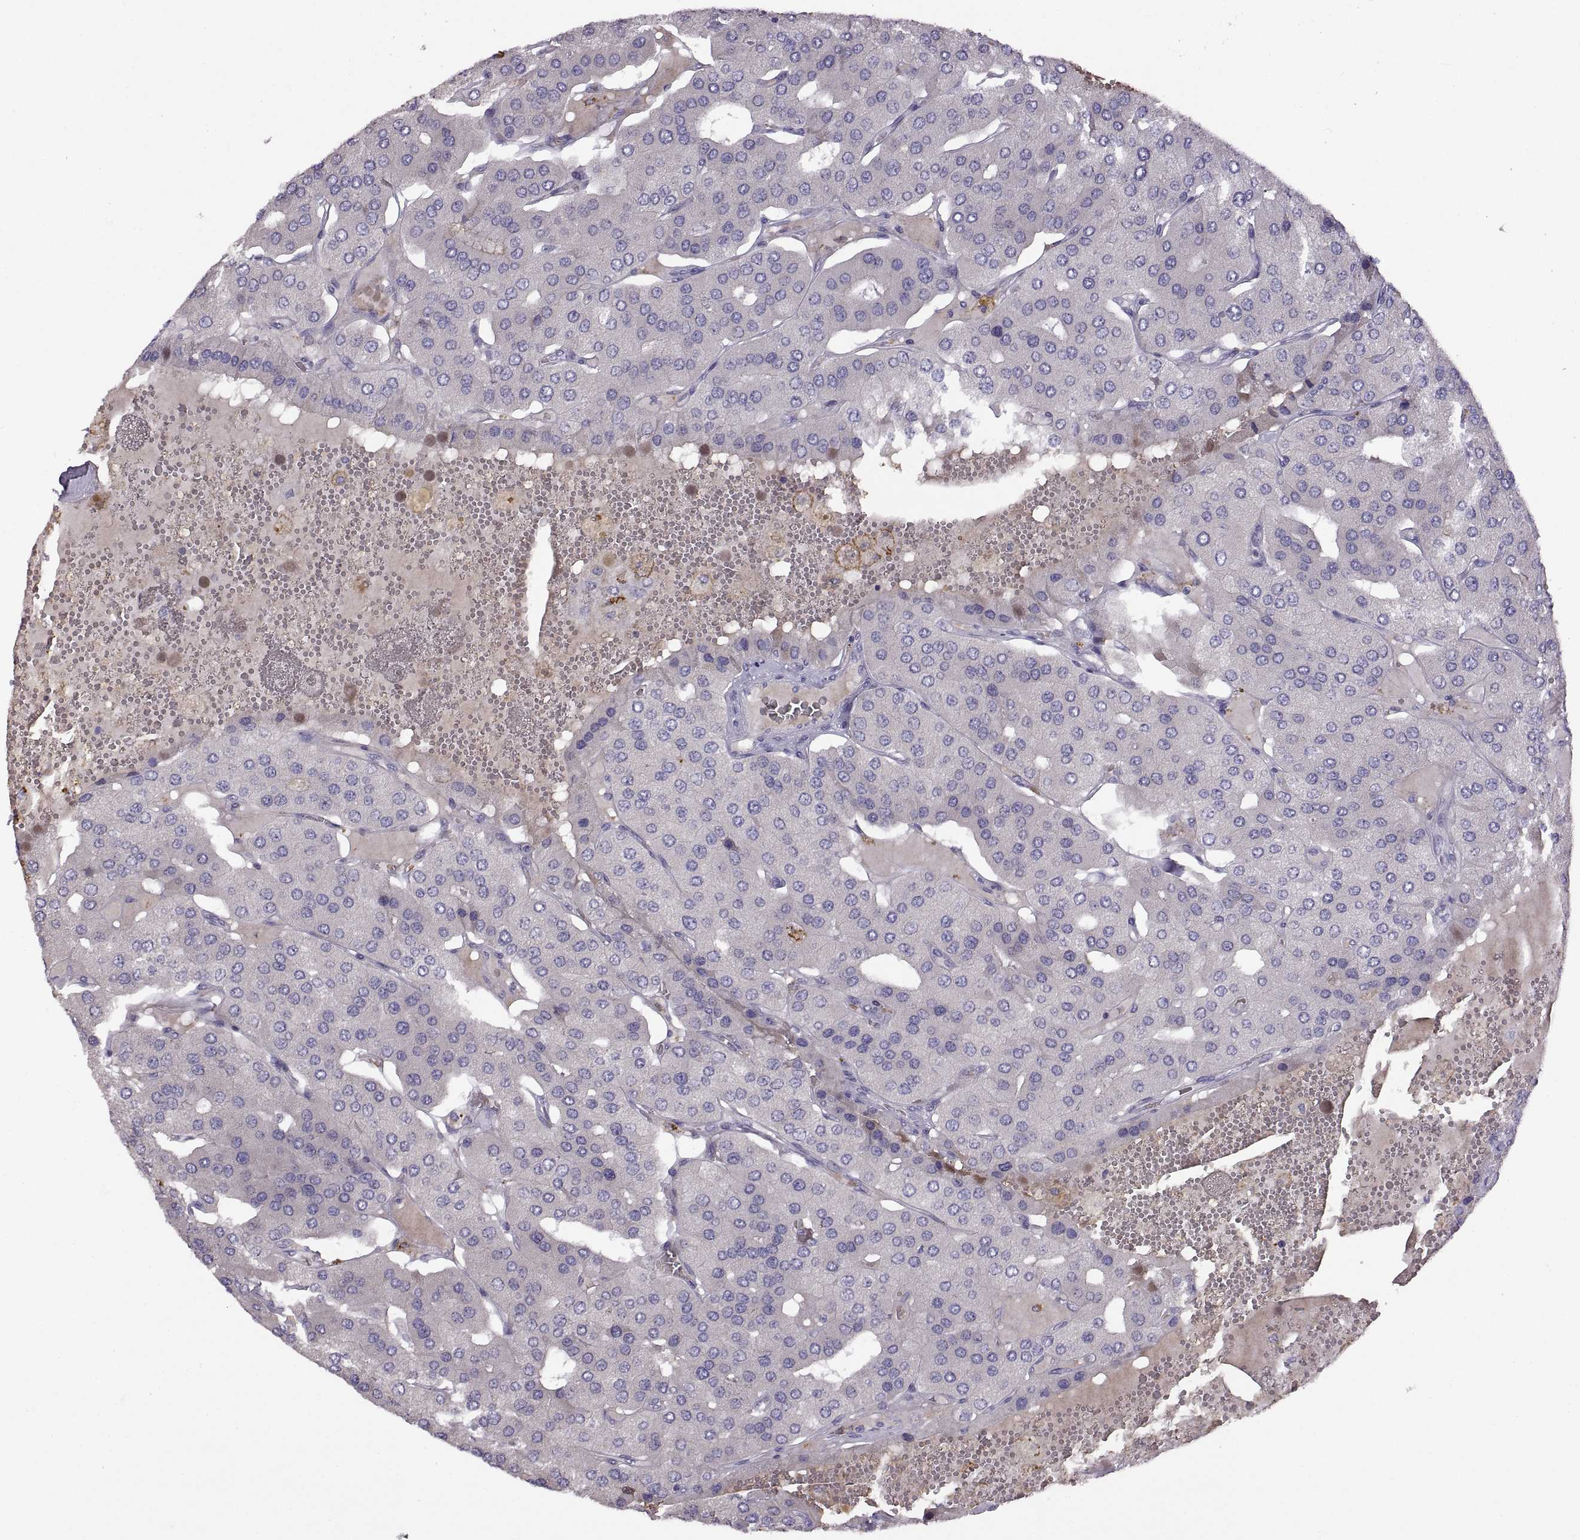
{"staining": {"intensity": "negative", "quantity": "none", "location": "none"}, "tissue": "parathyroid gland", "cell_type": "Glandular cells", "image_type": "normal", "snomed": [{"axis": "morphology", "description": "Normal tissue, NOS"}, {"axis": "morphology", "description": "Adenoma, NOS"}, {"axis": "topography", "description": "Parathyroid gland"}], "caption": "Histopathology image shows no protein staining in glandular cells of normal parathyroid gland.", "gene": "MEIOC", "patient": {"sex": "female", "age": 86}}